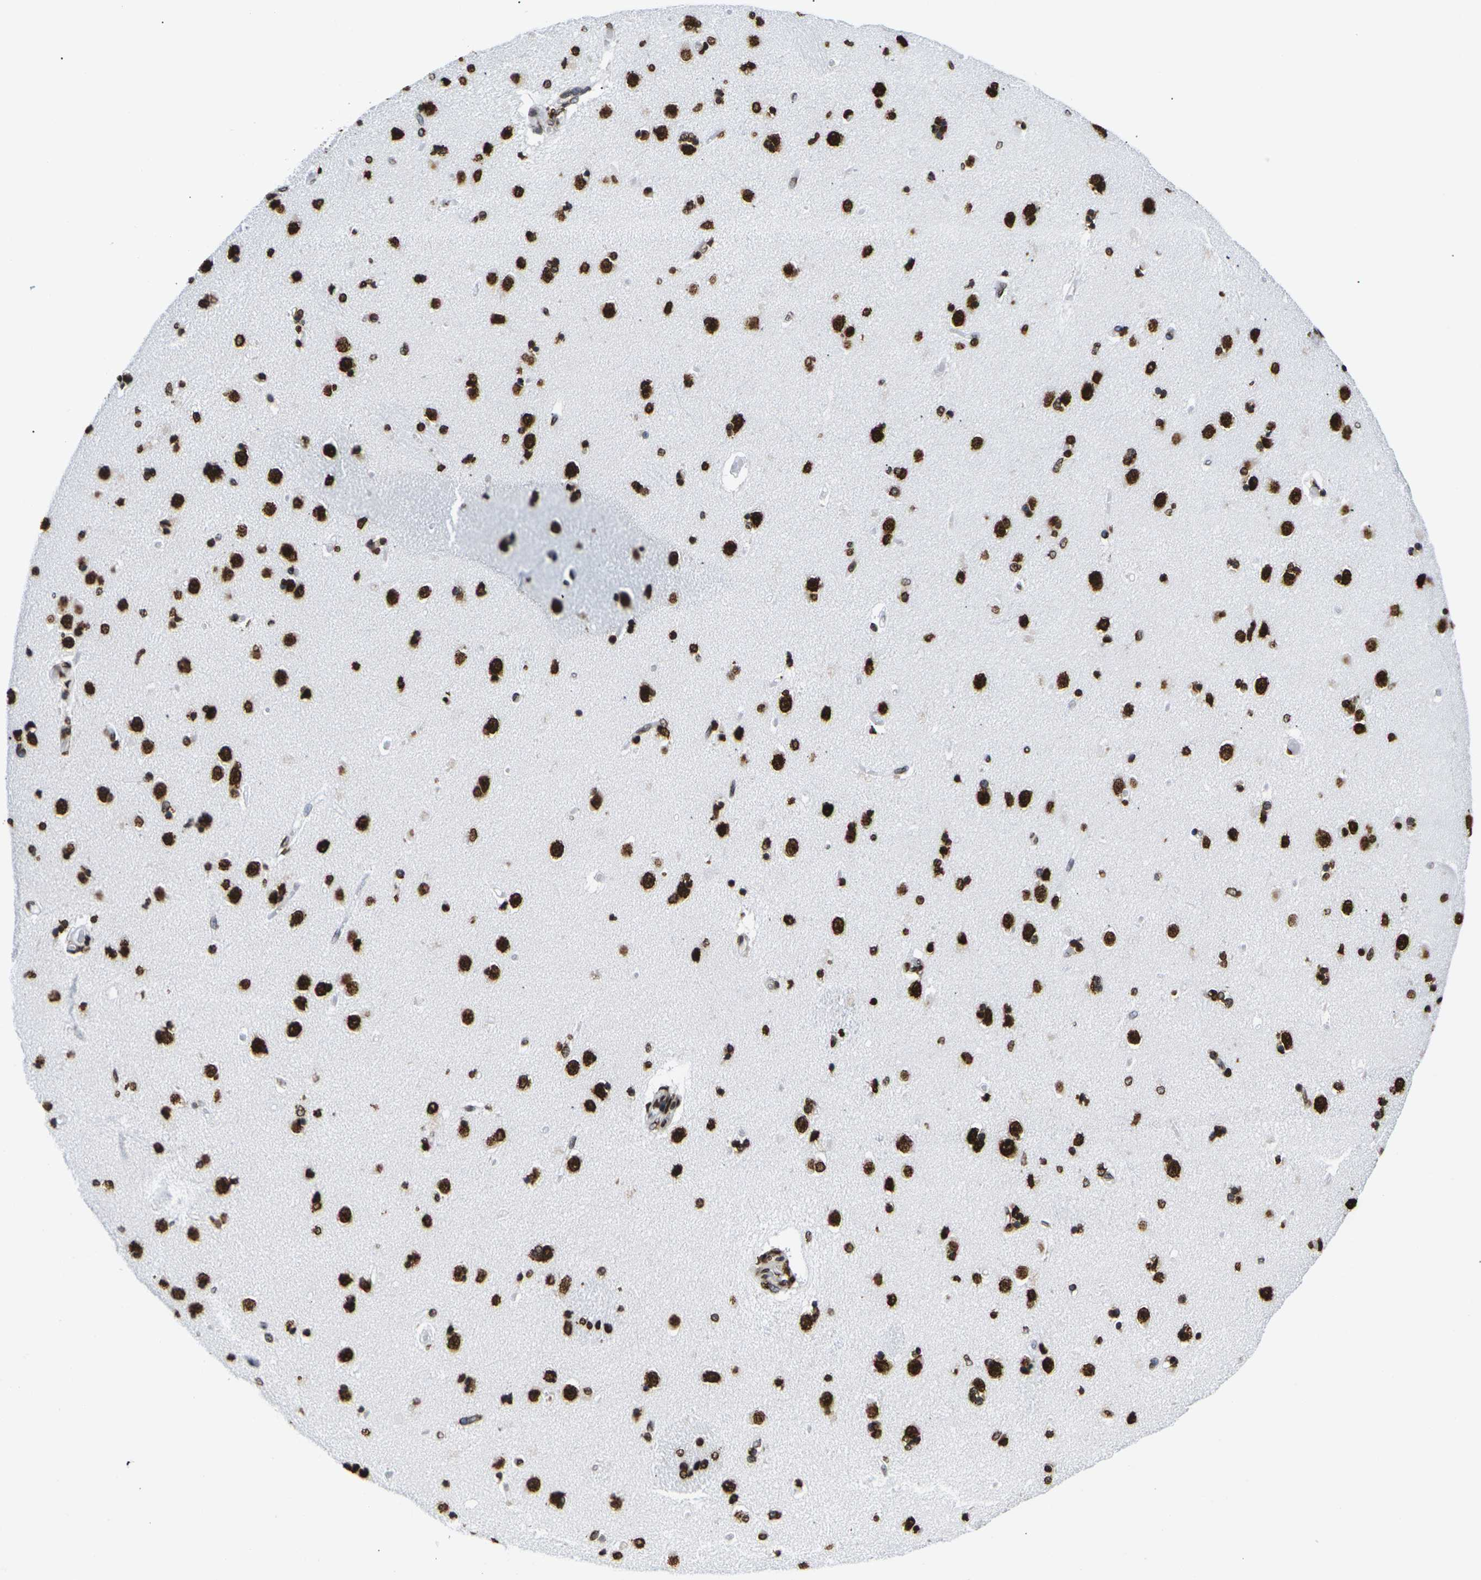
{"staining": {"intensity": "strong", "quantity": ">75%", "location": "nuclear"}, "tissue": "caudate", "cell_type": "Glial cells", "image_type": "normal", "snomed": [{"axis": "morphology", "description": "Normal tissue, NOS"}, {"axis": "topography", "description": "Lateral ventricle wall"}], "caption": "Caudate stained with DAB (3,3'-diaminobenzidine) IHC reveals high levels of strong nuclear expression in about >75% of glial cells.", "gene": "H2AC21", "patient": {"sex": "female", "age": 54}}